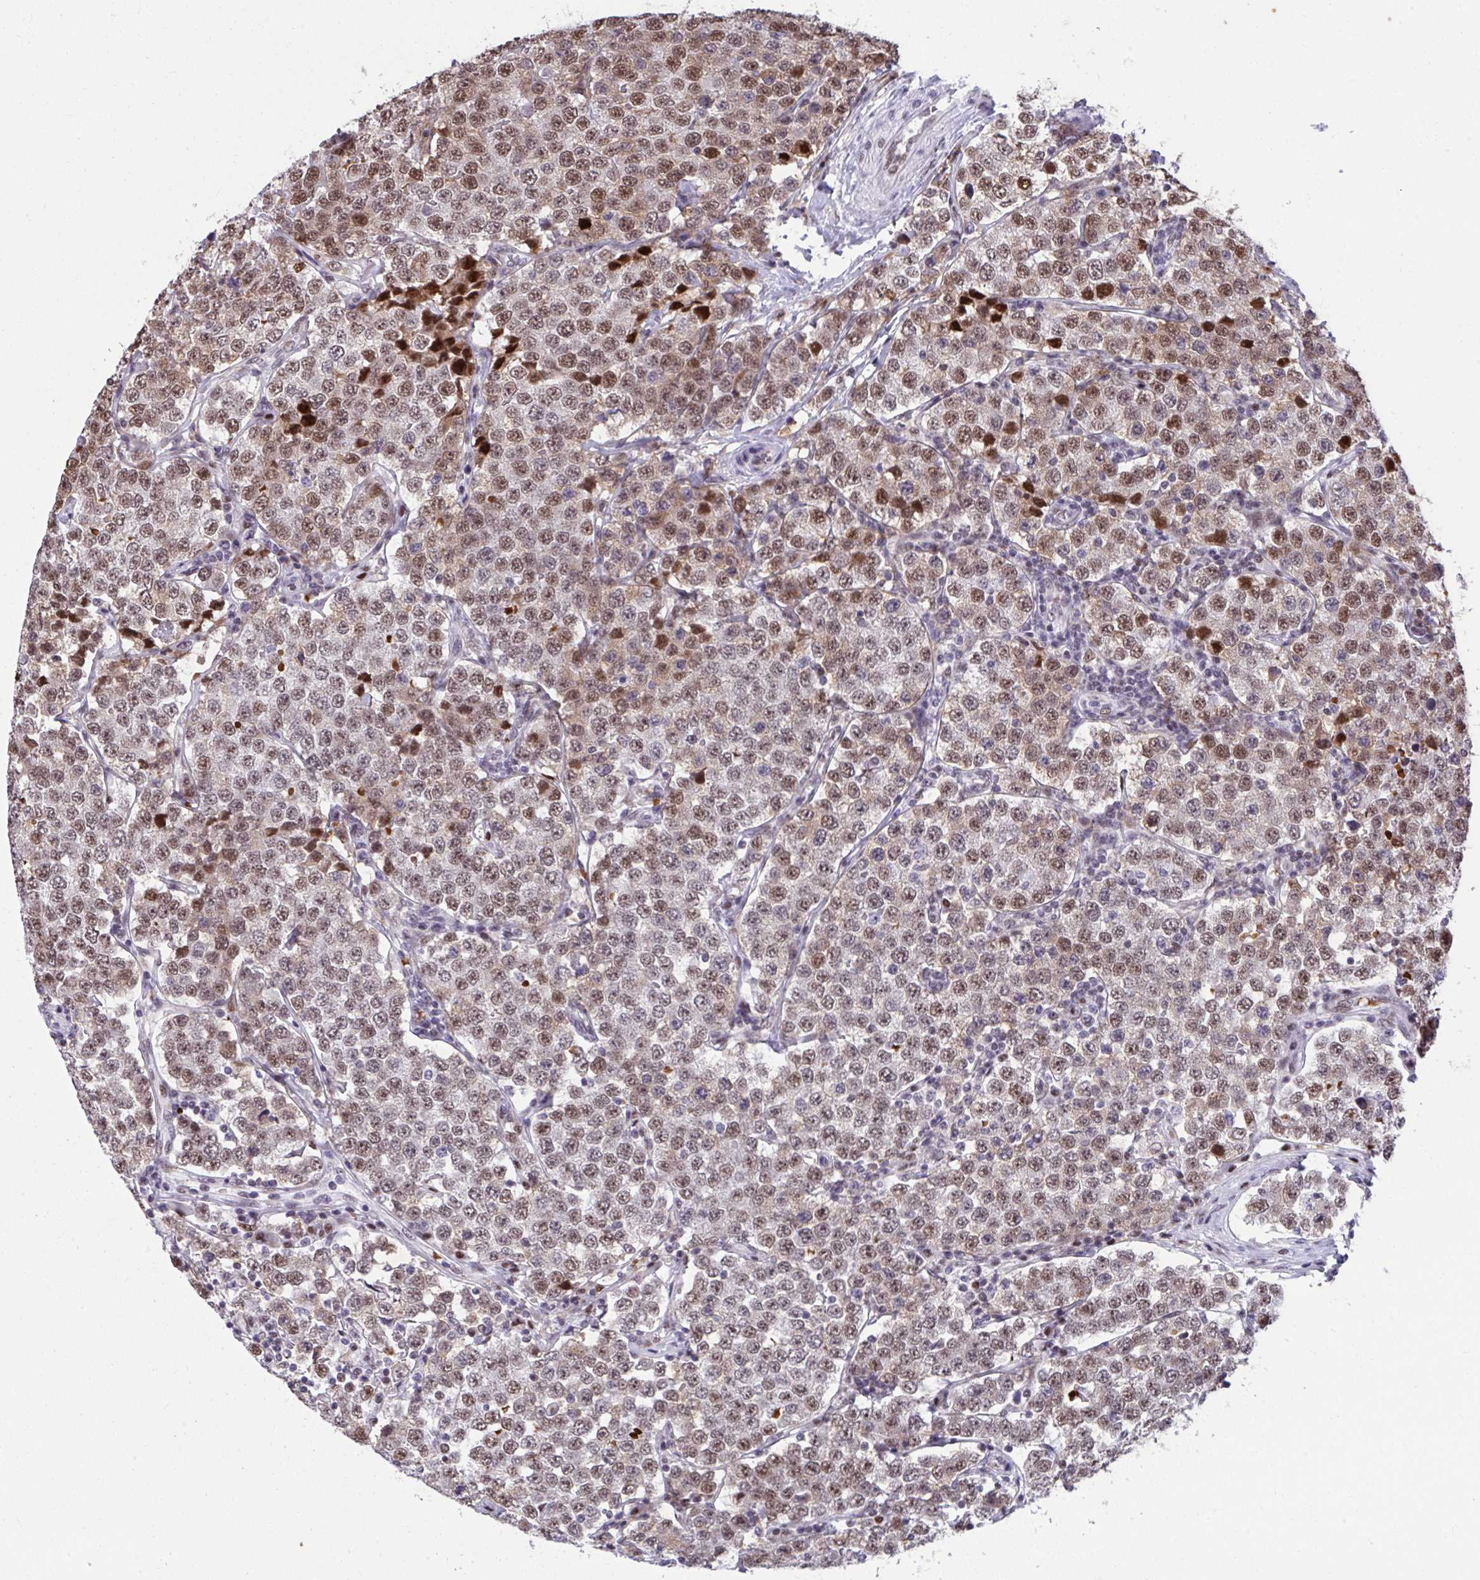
{"staining": {"intensity": "moderate", "quantity": ">75%", "location": "nuclear"}, "tissue": "testis cancer", "cell_type": "Tumor cells", "image_type": "cancer", "snomed": [{"axis": "morphology", "description": "Seminoma, NOS"}, {"axis": "topography", "description": "Testis"}], "caption": "The photomicrograph shows a brown stain indicating the presence of a protein in the nuclear of tumor cells in testis cancer.", "gene": "SLC35C2", "patient": {"sex": "male", "age": 34}}